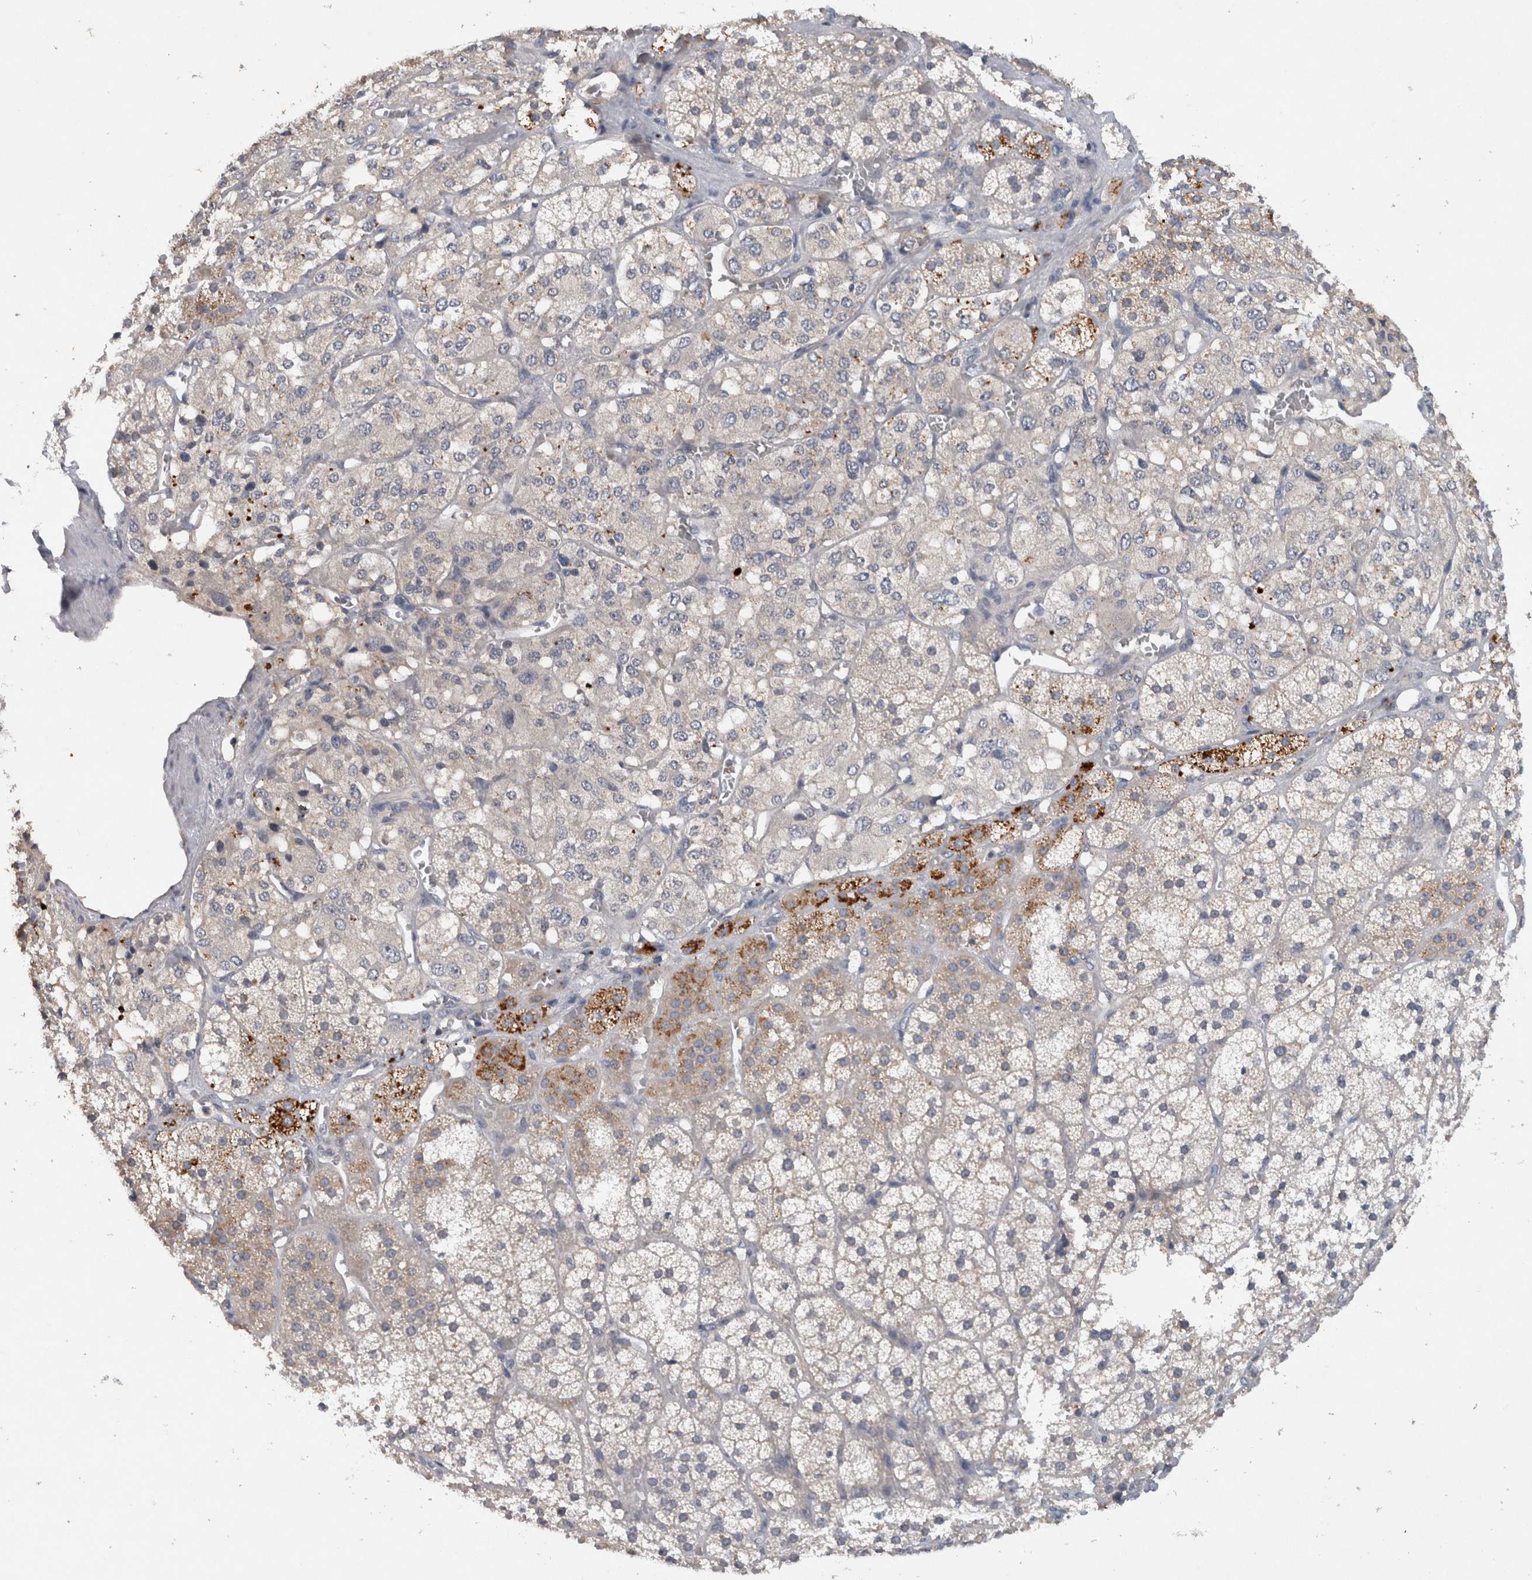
{"staining": {"intensity": "strong", "quantity": "<25%", "location": "cytoplasmic/membranous"}, "tissue": "adrenal gland", "cell_type": "Glandular cells", "image_type": "normal", "snomed": [{"axis": "morphology", "description": "Normal tissue, NOS"}, {"axis": "topography", "description": "Adrenal gland"}], "caption": "Normal adrenal gland displays strong cytoplasmic/membranous positivity in about <25% of glandular cells, visualized by immunohistochemistry.", "gene": "HEXD", "patient": {"sex": "female", "age": 44}}